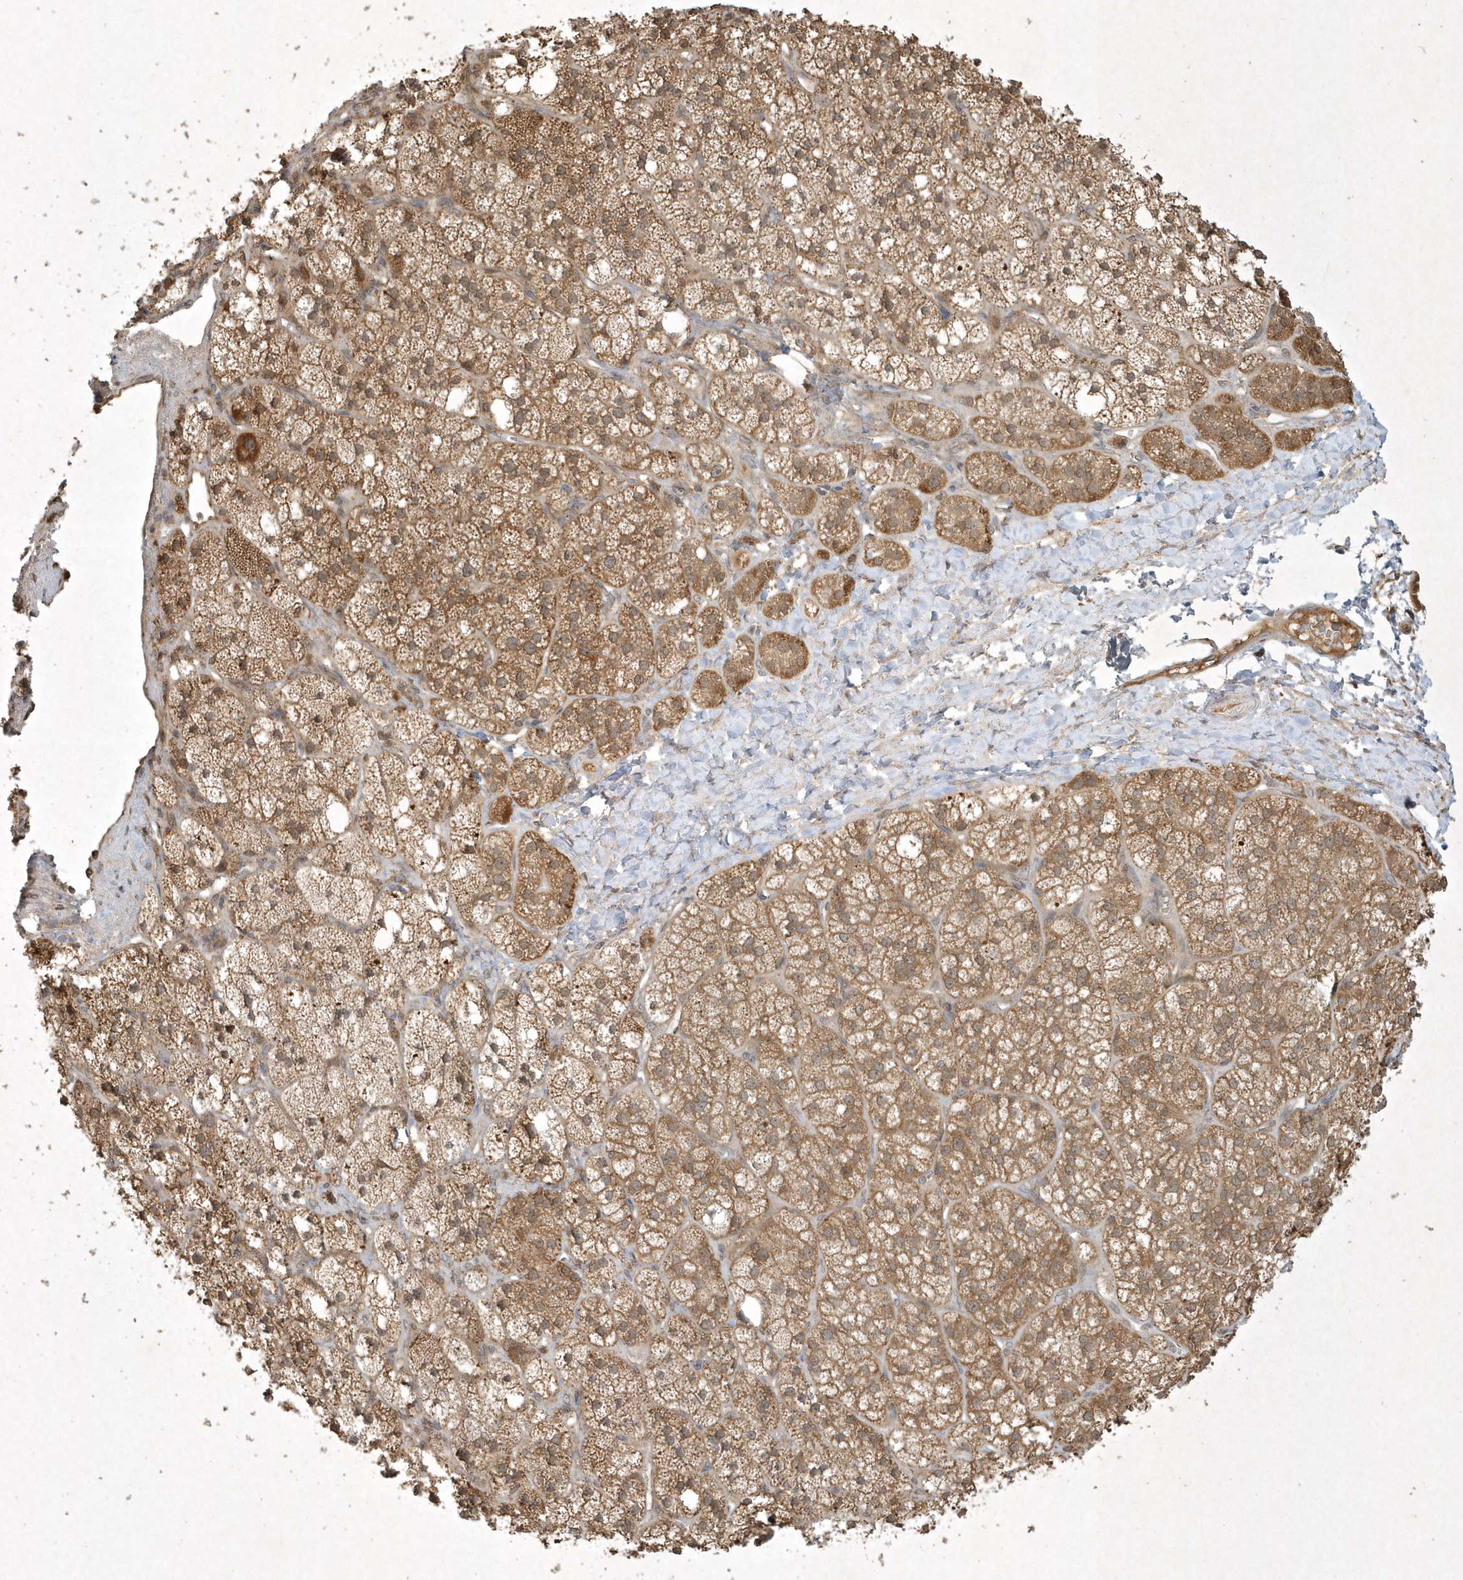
{"staining": {"intensity": "moderate", "quantity": ">75%", "location": "cytoplasmic/membranous"}, "tissue": "adrenal gland", "cell_type": "Glandular cells", "image_type": "normal", "snomed": [{"axis": "morphology", "description": "Normal tissue, NOS"}, {"axis": "topography", "description": "Adrenal gland"}], "caption": "Brown immunohistochemical staining in normal human adrenal gland demonstrates moderate cytoplasmic/membranous positivity in about >75% of glandular cells.", "gene": "PLTP", "patient": {"sex": "male", "age": 61}}